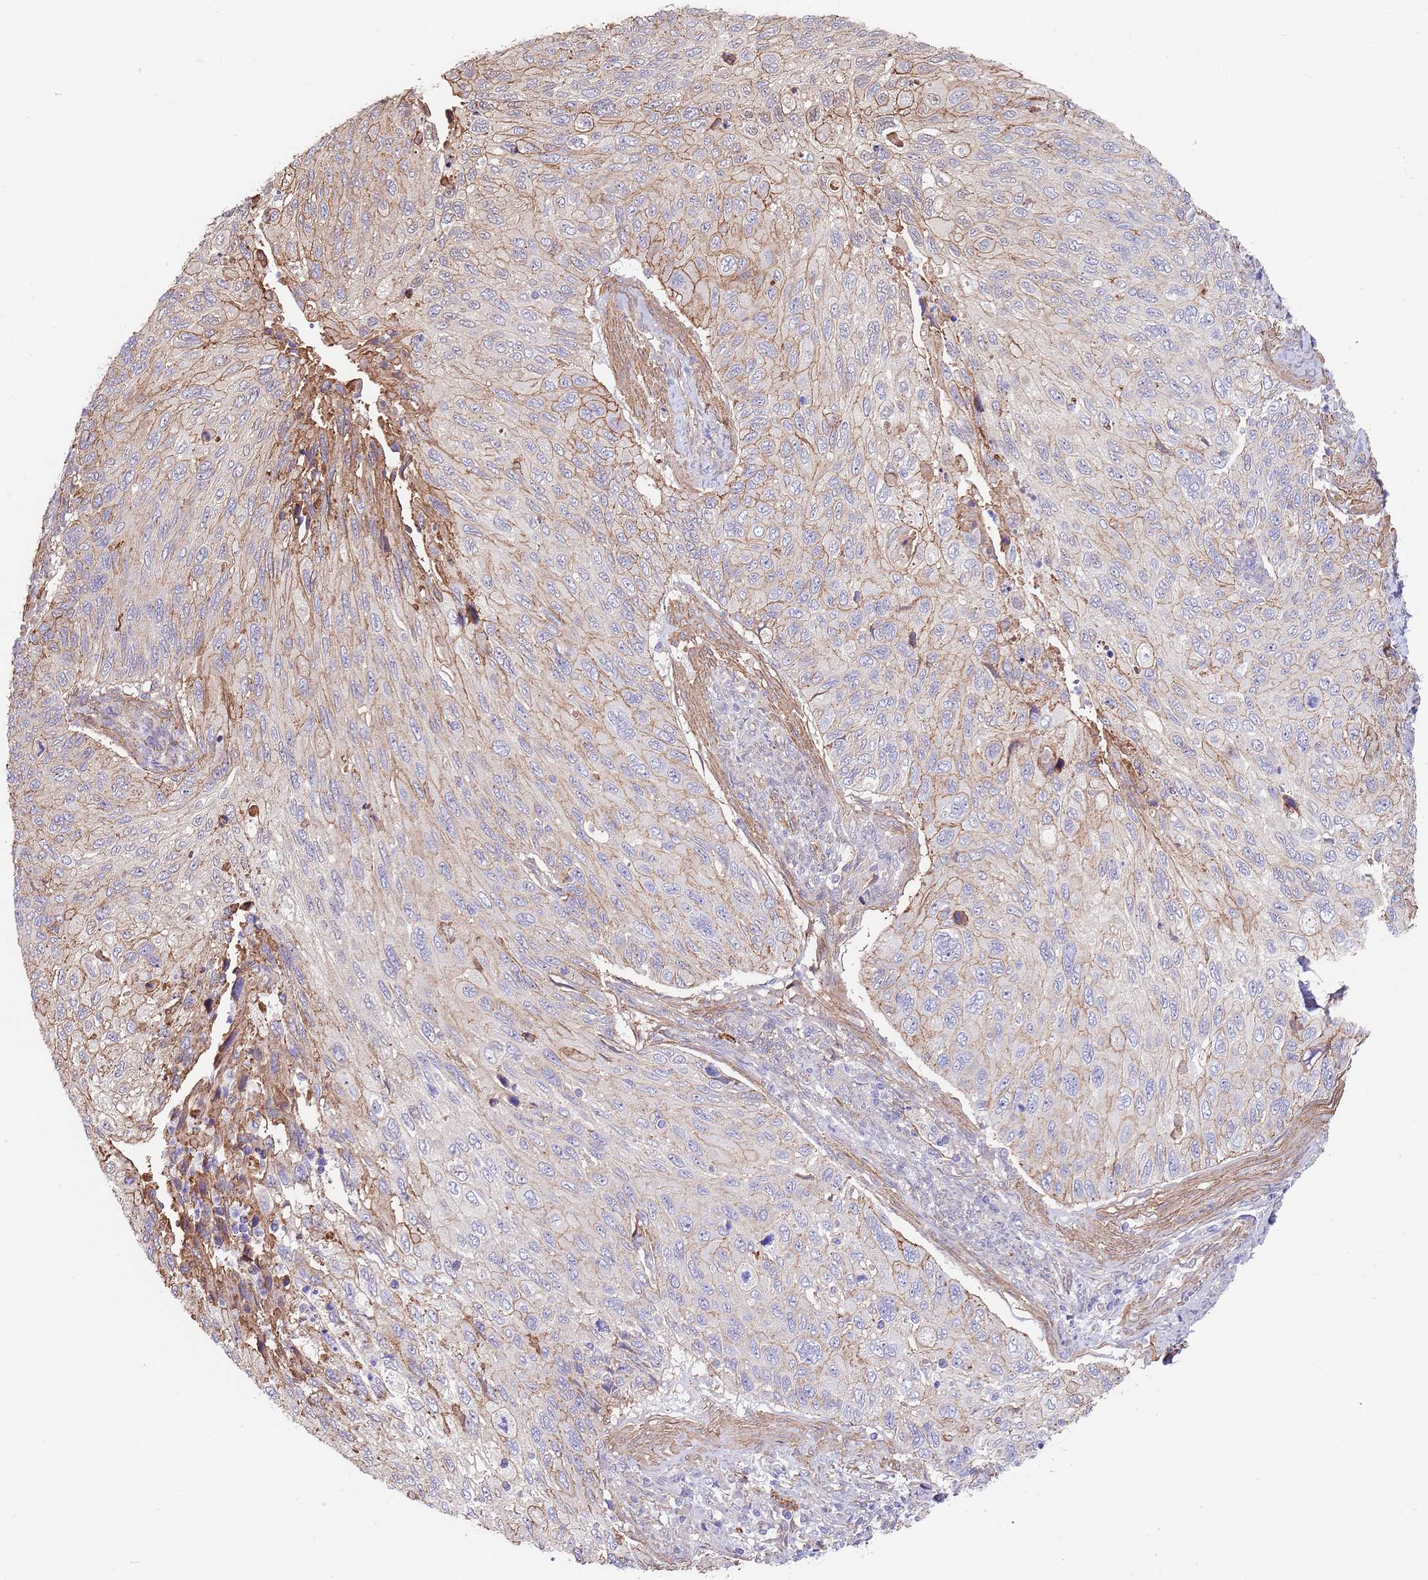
{"staining": {"intensity": "moderate", "quantity": "25%-75%", "location": "cytoplasmic/membranous"}, "tissue": "cervical cancer", "cell_type": "Tumor cells", "image_type": "cancer", "snomed": [{"axis": "morphology", "description": "Squamous cell carcinoma, NOS"}, {"axis": "topography", "description": "Cervix"}], "caption": "Protein expression analysis of human cervical squamous cell carcinoma reveals moderate cytoplasmic/membranous positivity in about 25%-75% of tumor cells. (Brightfield microscopy of DAB IHC at high magnification).", "gene": "BPNT1", "patient": {"sex": "female", "age": 70}}